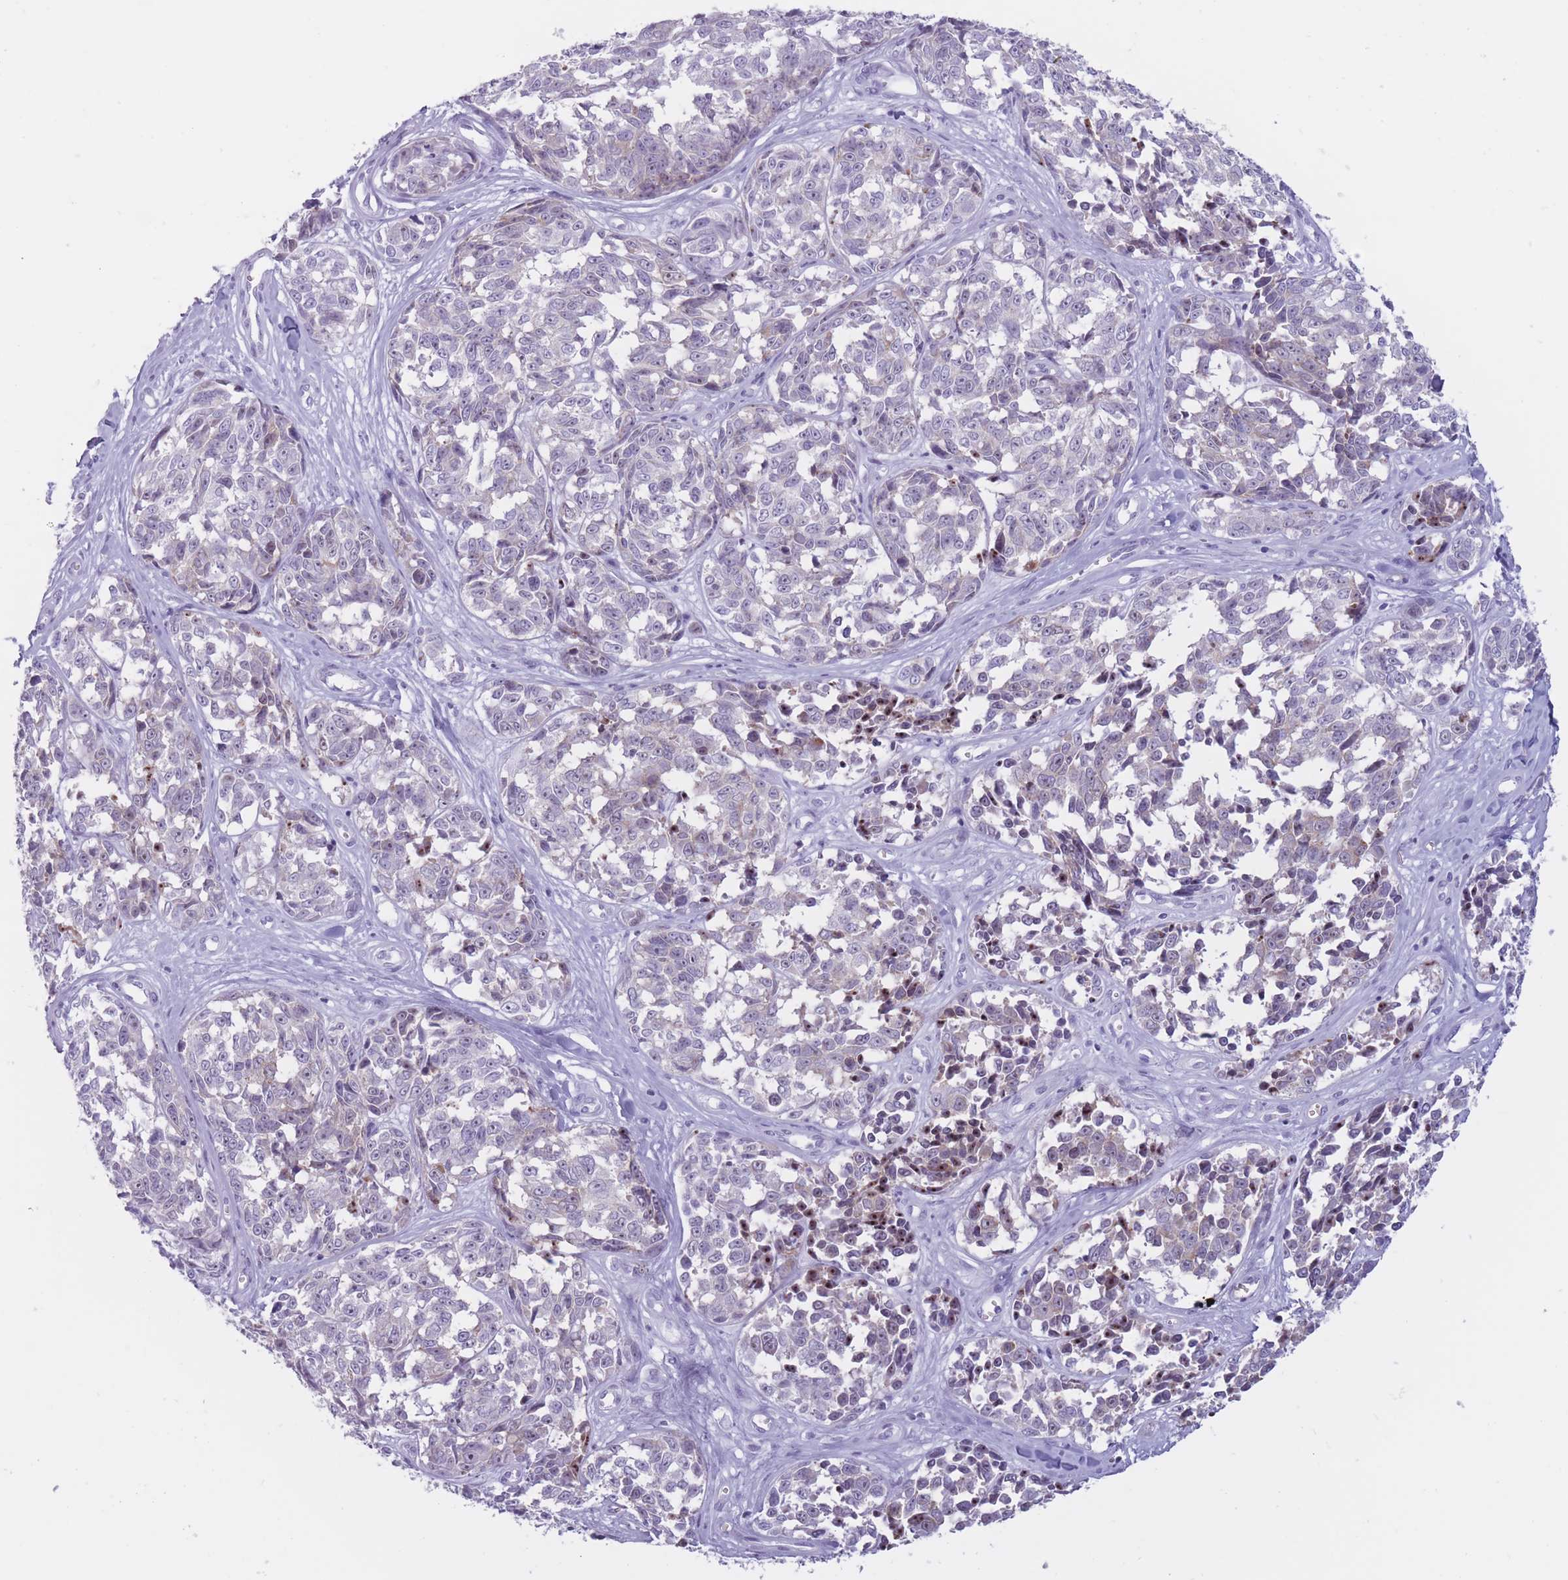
{"staining": {"intensity": "negative", "quantity": "none", "location": "none"}, "tissue": "melanoma", "cell_type": "Tumor cells", "image_type": "cancer", "snomed": [{"axis": "morphology", "description": "Normal tissue, NOS"}, {"axis": "morphology", "description": "Malignant melanoma, NOS"}, {"axis": "topography", "description": "Skin"}], "caption": "DAB immunohistochemical staining of human malignant melanoma reveals no significant expression in tumor cells.", "gene": "PNMA3", "patient": {"sex": "female", "age": 64}}